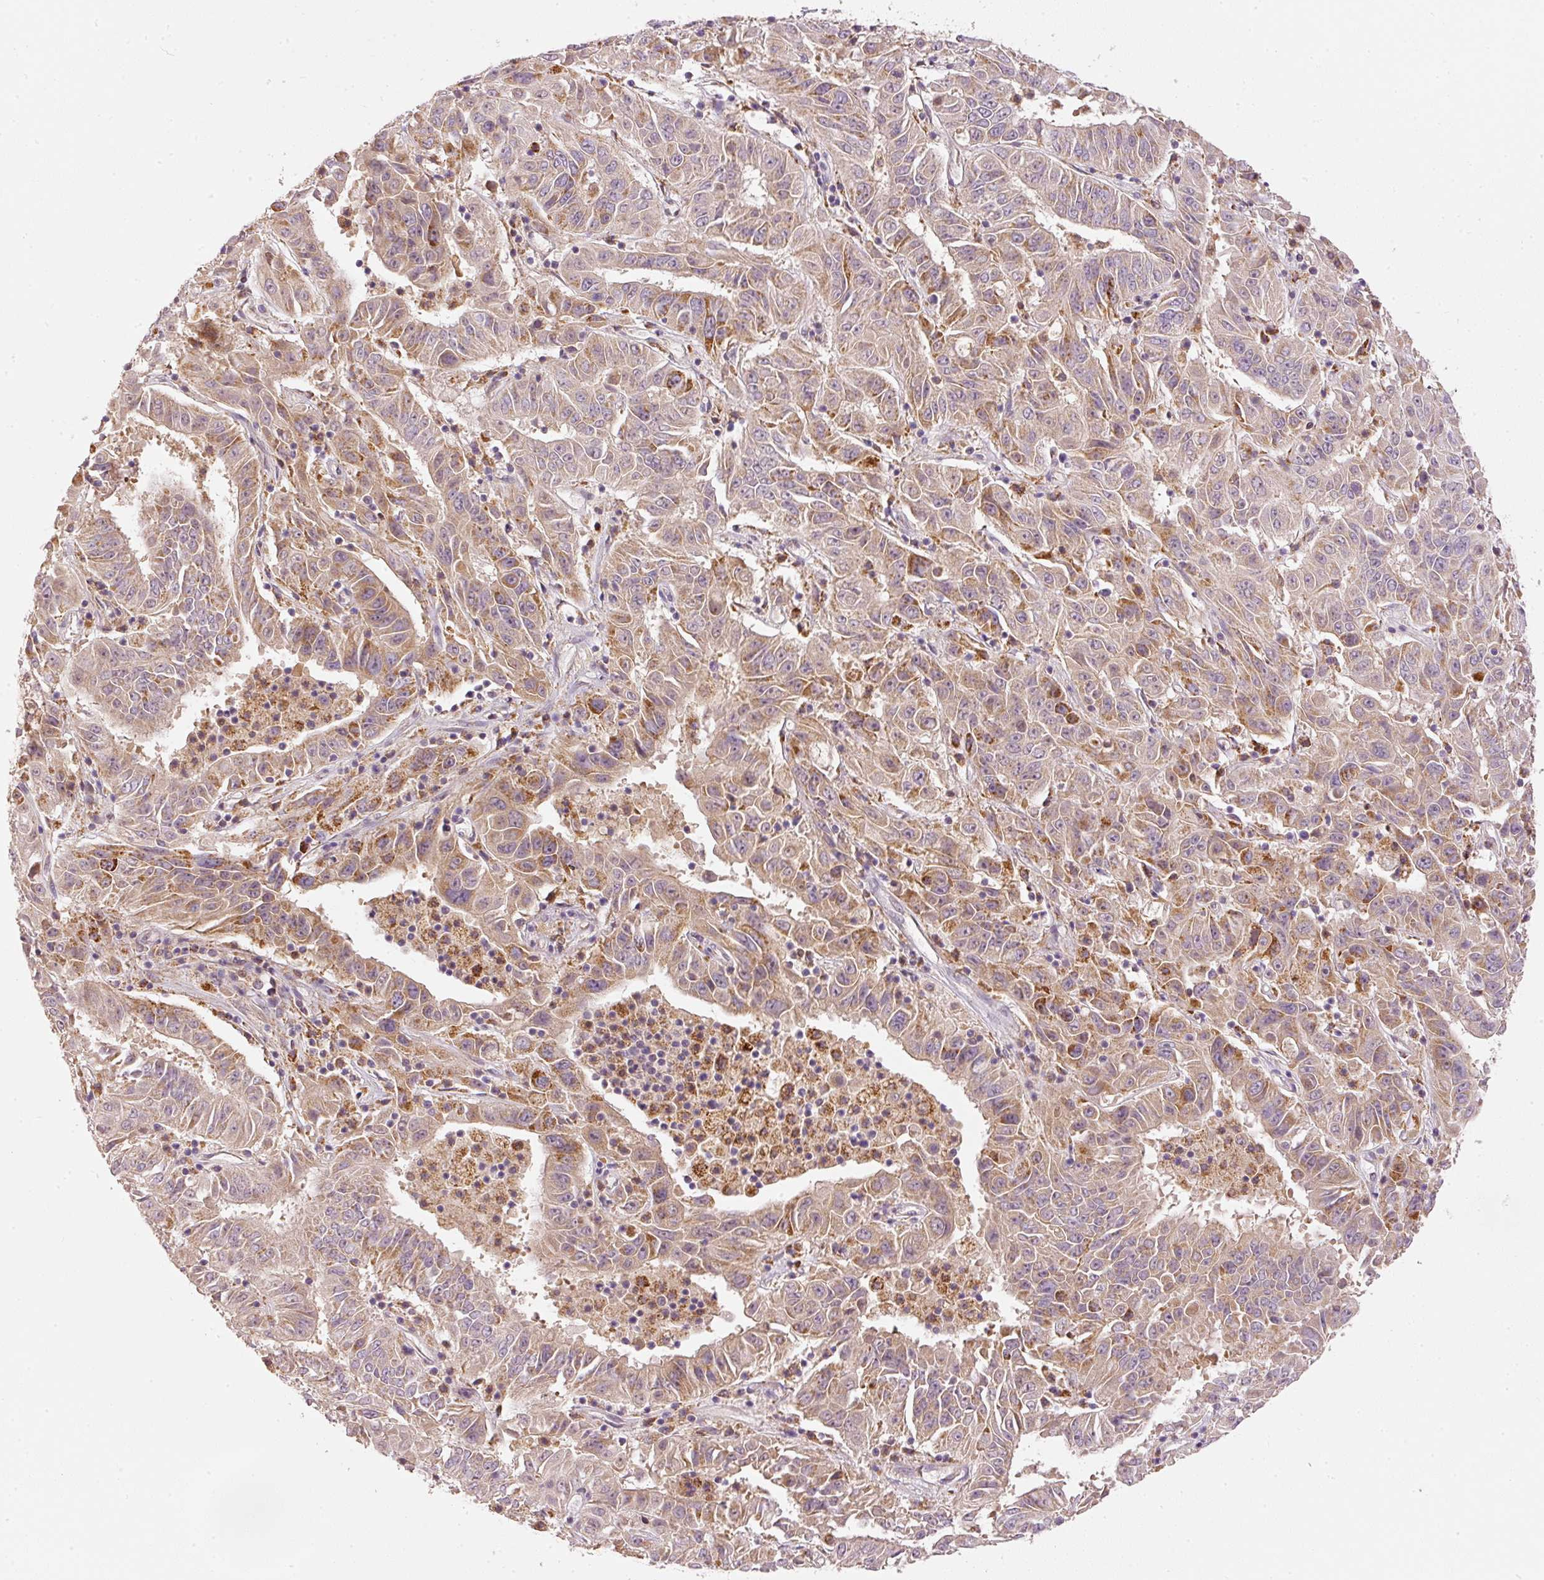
{"staining": {"intensity": "moderate", "quantity": ">75%", "location": "cytoplasmic/membranous"}, "tissue": "pancreatic cancer", "cell_type": "Tumor cells", "image_type": "cancer", "snomed": [{"axis": "morphology", "description": "Adenocarcinoma, NOS"}, {"axis": "topography", "description": "Pancreas"}], "caption": "This image exhibits adenocarcinoma (pancreatic) stained with immunohistochemistry (IHC) to label a protein in brown. The cytoplasmic/membranous of tumor cells show moderate positivity for the protein. Nuclei are counter-stained blue.", "gene": "MTHFD1L", "patient": {"sex": "male", "age": 63}}